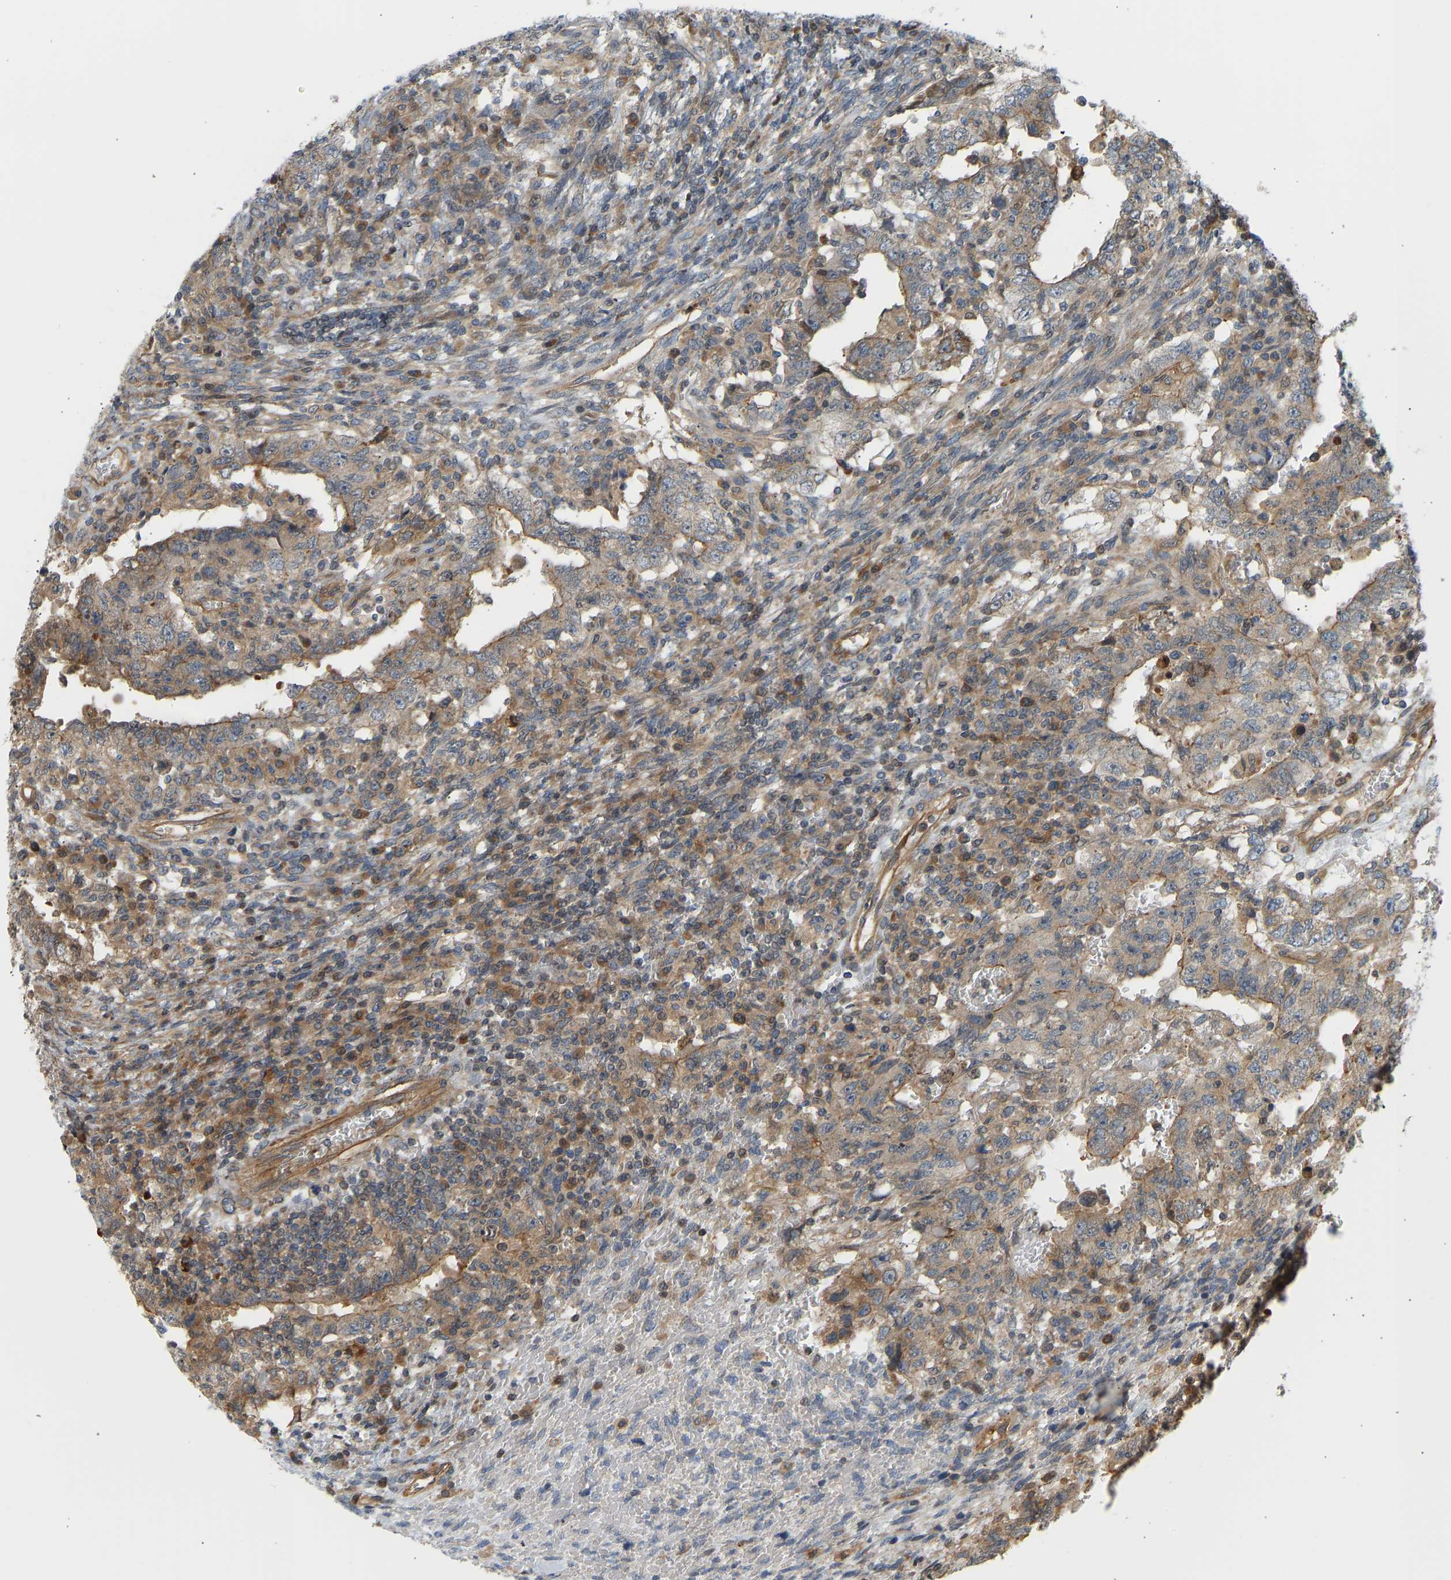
{"staining": {"intensity": "weak", "quantity": "25%-75%", "location": "cytoplasmic/membranous"}, "tissue": "testis cancer", "cell_type": "Tumor cells", "image_type": "cancer", "snomed": [{"axis": "morphology", "description": "Carcinoma, Embryonal, NOS"}, {"axis": "topography", "description": "Testis"}], "caption": "Embryonal carcinoma (testis) stained with DAB immunohistochemistry exhibits low levels of weak cytoplasmic/membranous expression in about 25%-75% of tumor cells.", "gene": "CEP57", "patient": {"sex": "male", "age": 26}}